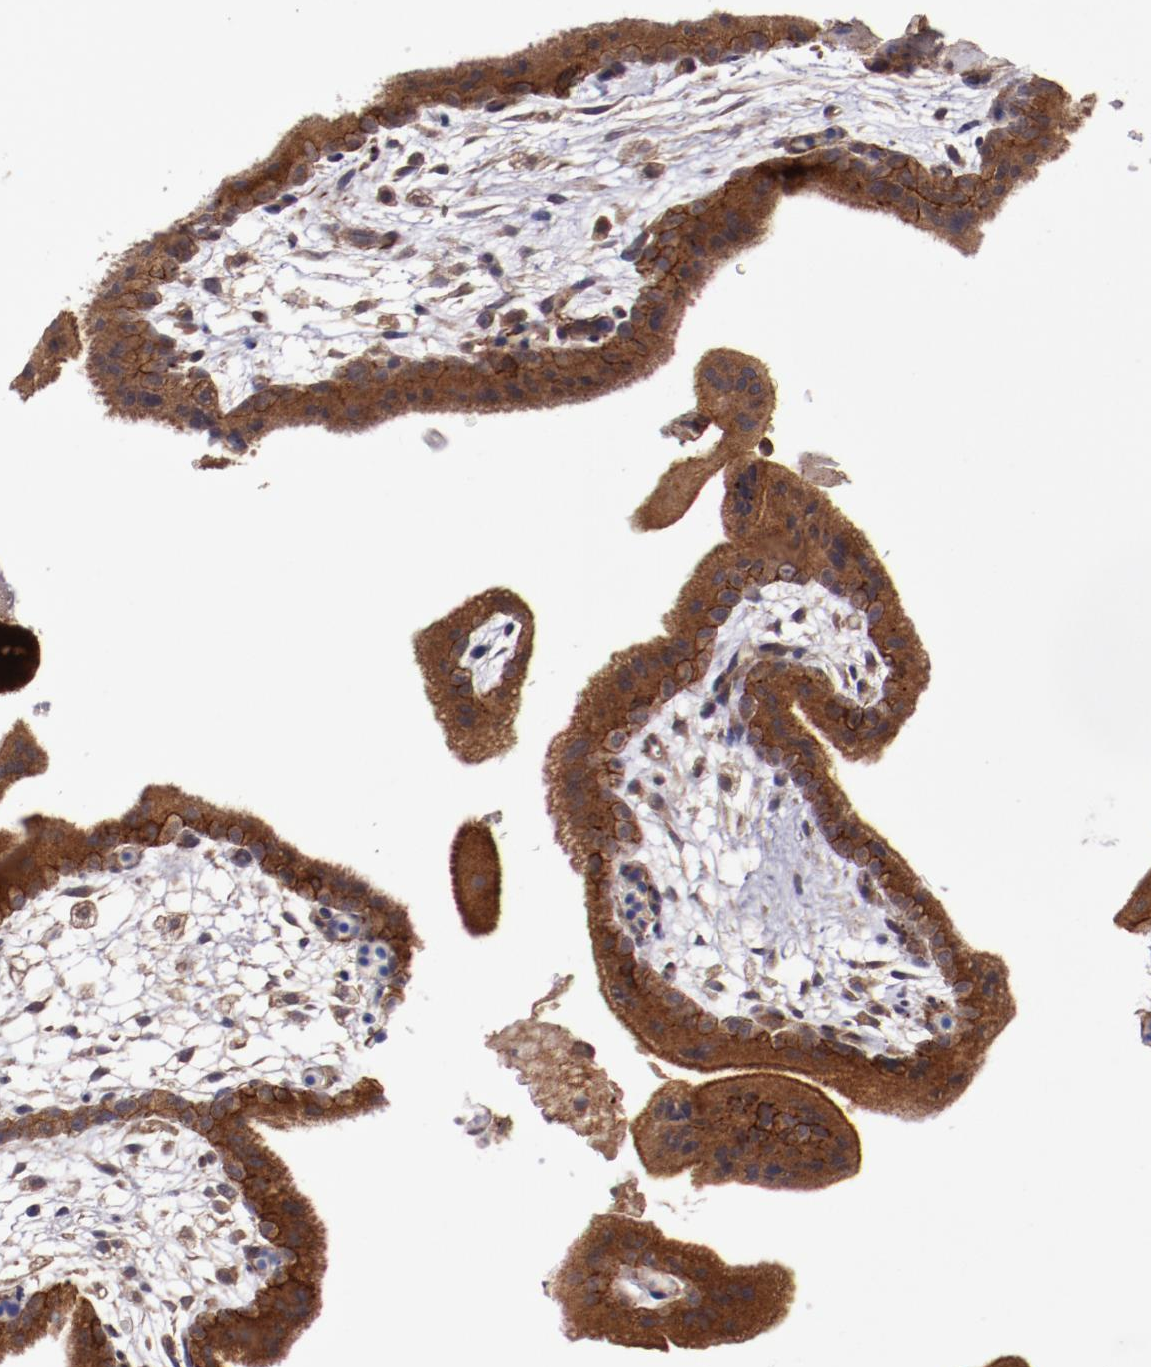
{"staining": {"intensity": "weak", "quantity": ">75%", "location": "cytoplasmic/membranous"}, "tissue": "placenta", "cell_type": "Decidual cells", "image_type": "normal", "snomed": [{"axis": "morphology", "description": "Normal tissue, NOS"}, {"axis": "topography", "description": "Placenta"}], "caption": "Immunohistochemistry histopathology image of normal placenta: human placenta stained using IHC exhibits low levels of weak protein expression localized specifically in the cytoplasmic/membranous of decidual cells, appearing as a cytoplasmic/membranous brown color.", "gene": "FTSJ1", "patient": {"sex": "female", "age": 35}}